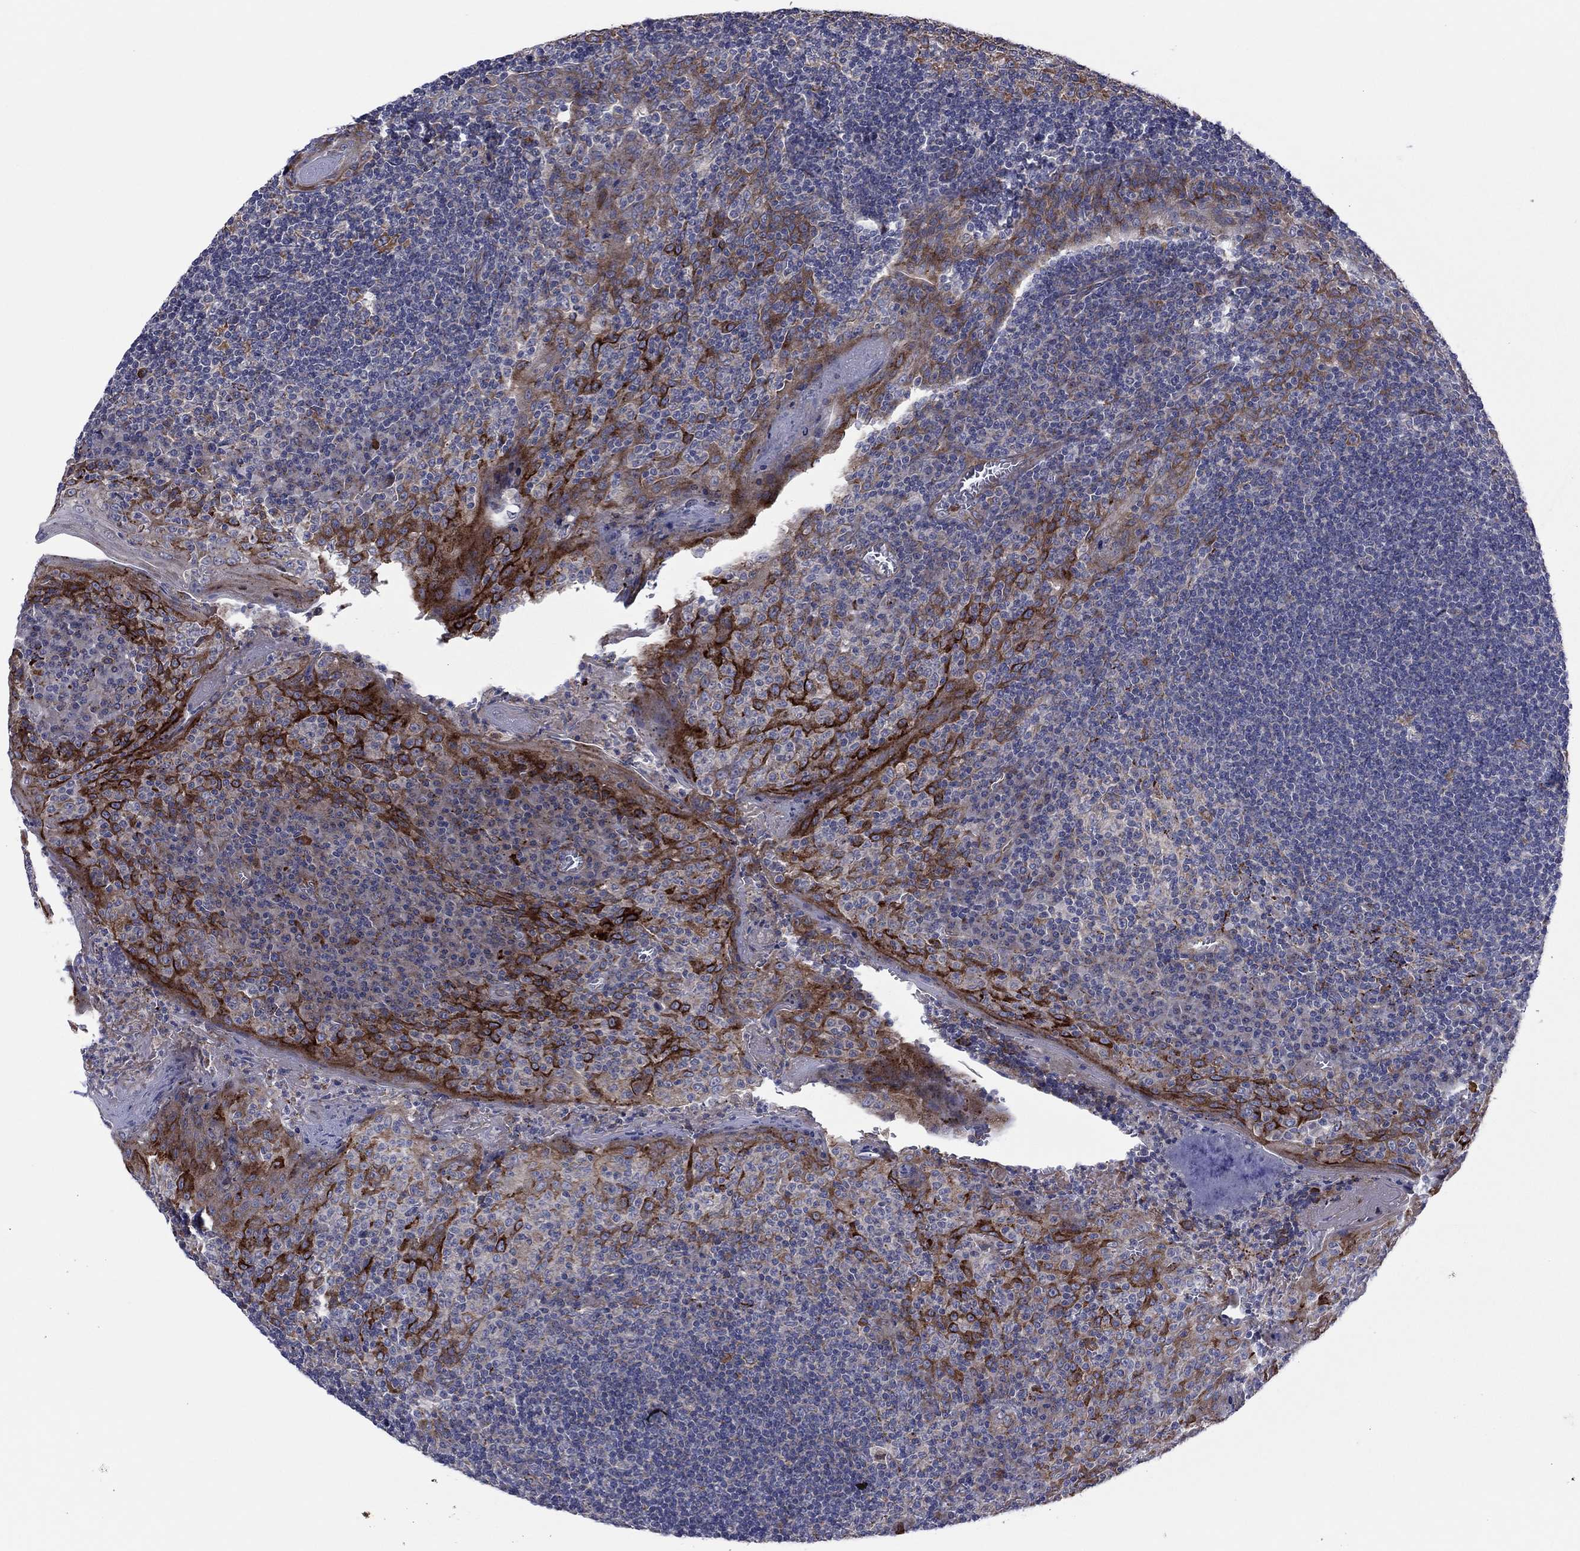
{"staining": {"intensity": "strong", "quantity": "25%-75%", "location": "cytoplasmic/membranous"}, "tissue": "tonsil", "cell_type": "Germinal center cells", "image_type": "normal", "snomed": [{"axis": "morphology", "description": "Normal tissue, NOS"}, {"axis": "topography", "description": "Tonsil"}], "caption": "Brown immunohistochemical staining in normal human tonsil exhibits strong cytoplasmic/membranous staining in about 25%-75% of germinal center cells. (IHC, brightfield microscopy, high magnification).", "gene": "GPR155", "patient": {"sex": "female", "age": 13}}